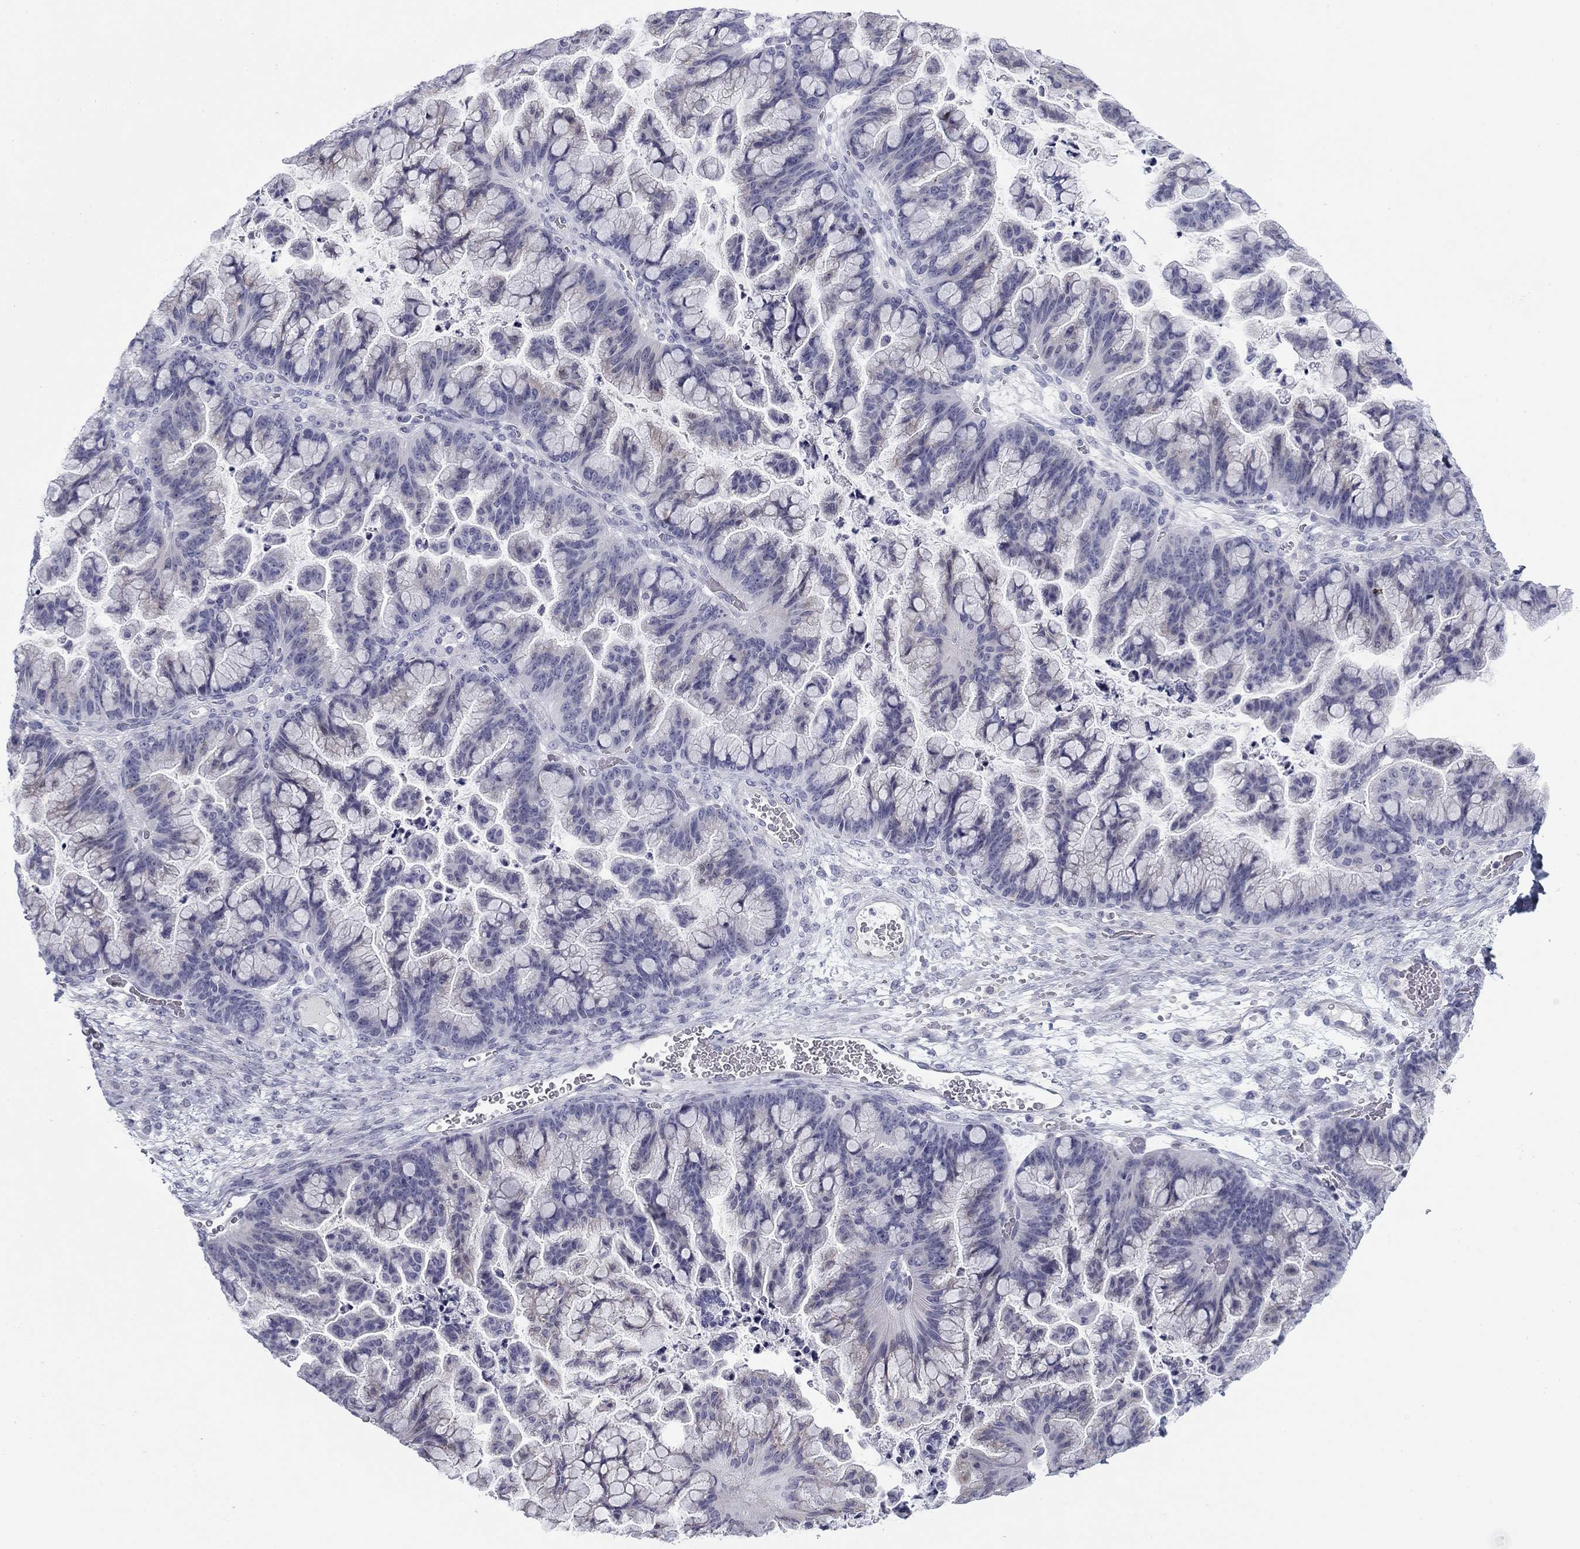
{"staining": {"intensity": "negative", "quantity": "none", "location": "none"}, "tissue": "ovarian cancer", "cell_type": "Tumor cells", "image_type": "cancer", "snomed": [{"axis": "morphology", "description": "Cystadenocarcinoma, mucinous, NOS"}, {"axis": "topography", "description": "Ovary"}], "caption": "Protein analysis of ovarian cancer (mucinous cystadenocarcinoma) reveals no significant expression in tumor cells.", "gene": "PRPH", "patient": {"sex": "female", "age": 67}}